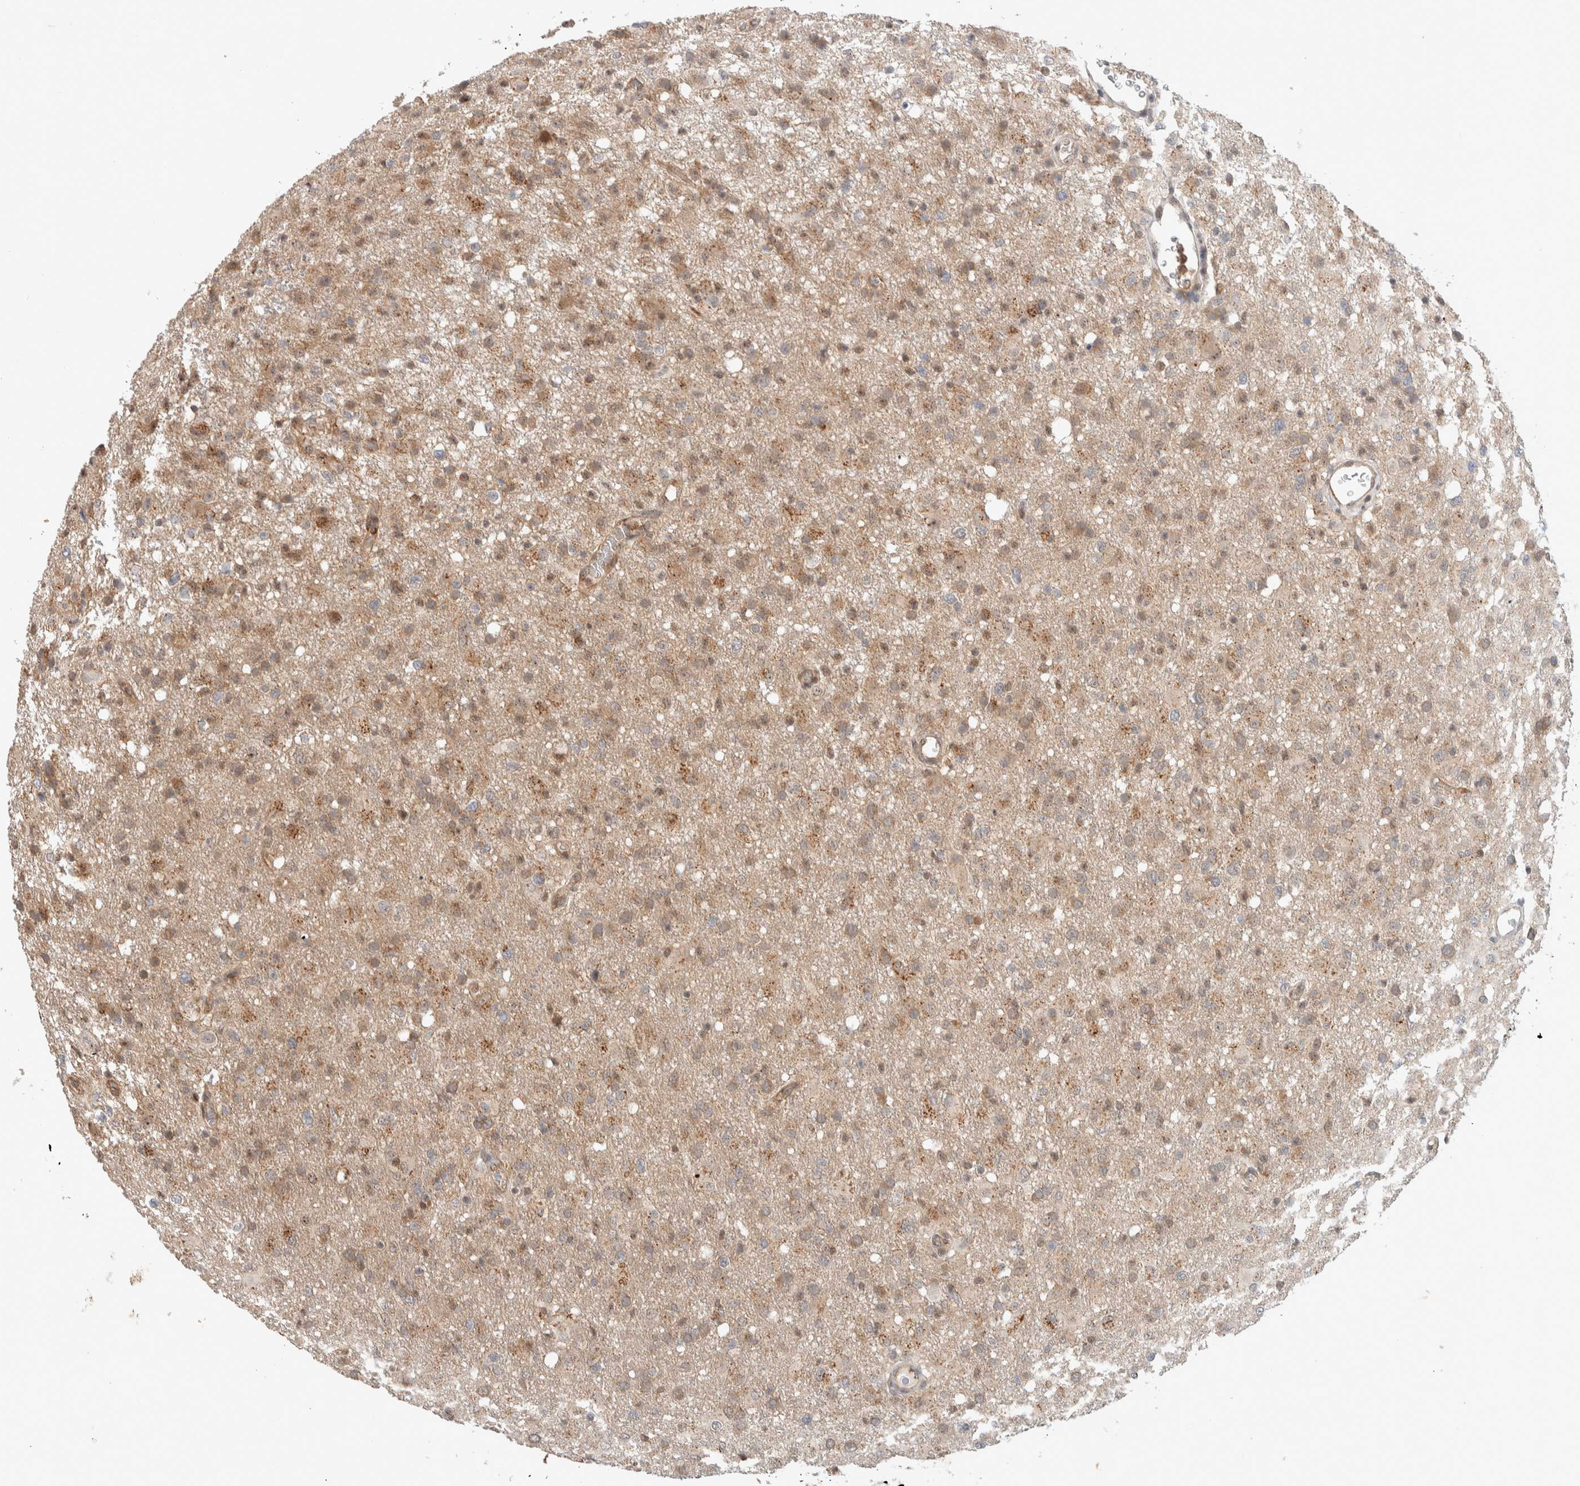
{"staining": {"intensity": "weak", "quantity": ">75%", "location": "cytoplasmic/membranous"}, "tissue": "glioma", "cell_type": "Tumor cells", "image_type": "cancer", "snomed": [{"axis": "morphology", "description": "Glioma, malignant, High grade"}, {"axis": "topography", "description": "Brain"}], "caption": "Protein expression analysis of malignant glioma (high-grade) shows weak cytoplasmic/membranous positivity in approximately >75% of tumor cells.", "gene": "DEPTOR", "patient": {"sex": "female", "age": 57}}